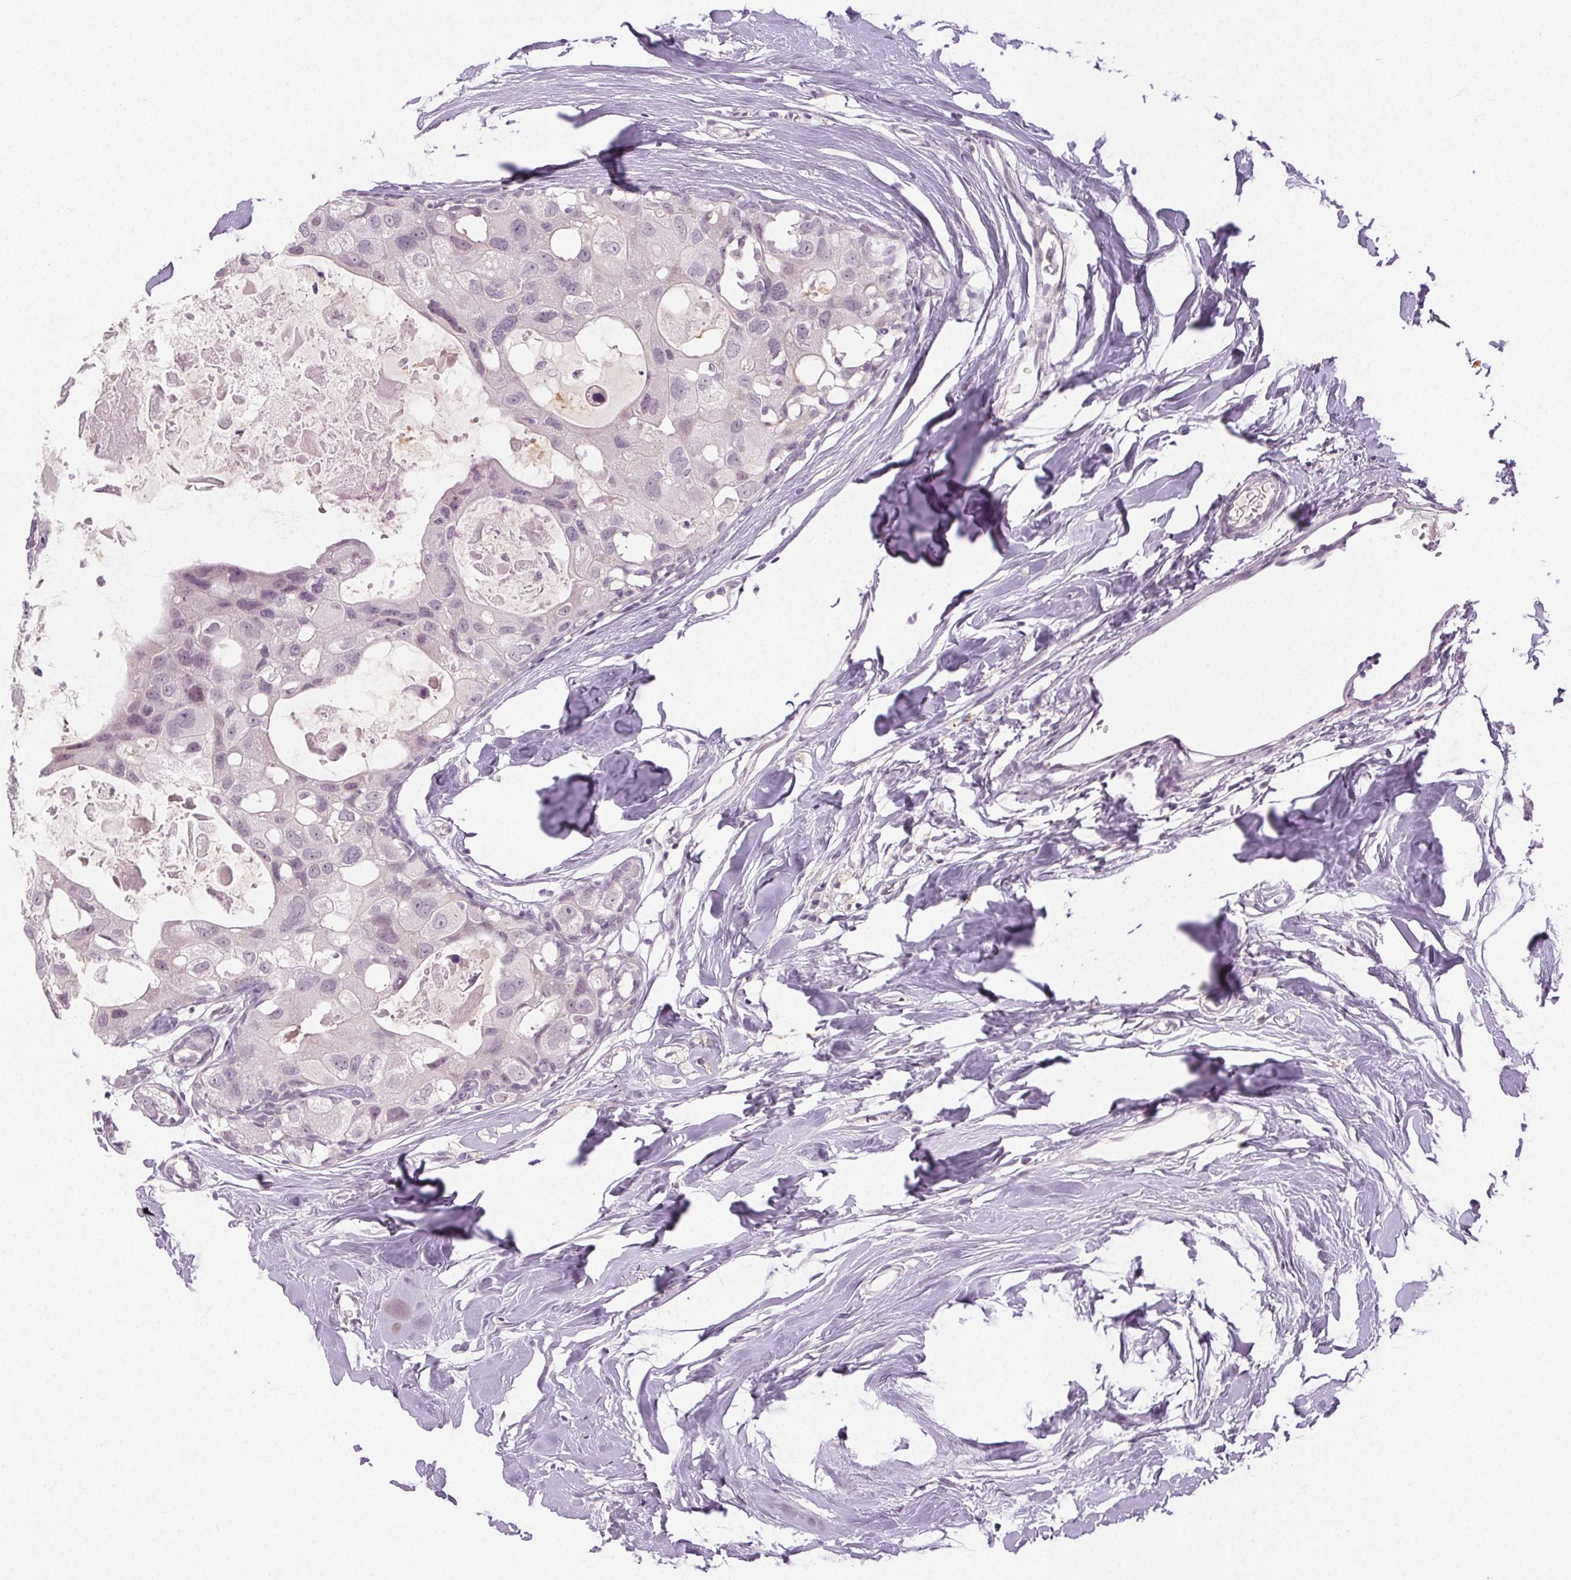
{"staining": {"intensity": "negative", "quantity": "none", "location": "none"}, "tissue": "breast cancer", "cell_type": "Tumor cells", "image_type": "cancer", "snomed": [{"axis": "morphology", "description": "Duct carcinoma"}, {"axis": "topography", "description": "Breast"}], "caption": "This is an immunohistochemistry histopathology image of breast intraductal carcinoma. There is no positivity in tumor cells.", "gene": "FAM168A", "patient": {"sex": "female", "age": 43}}